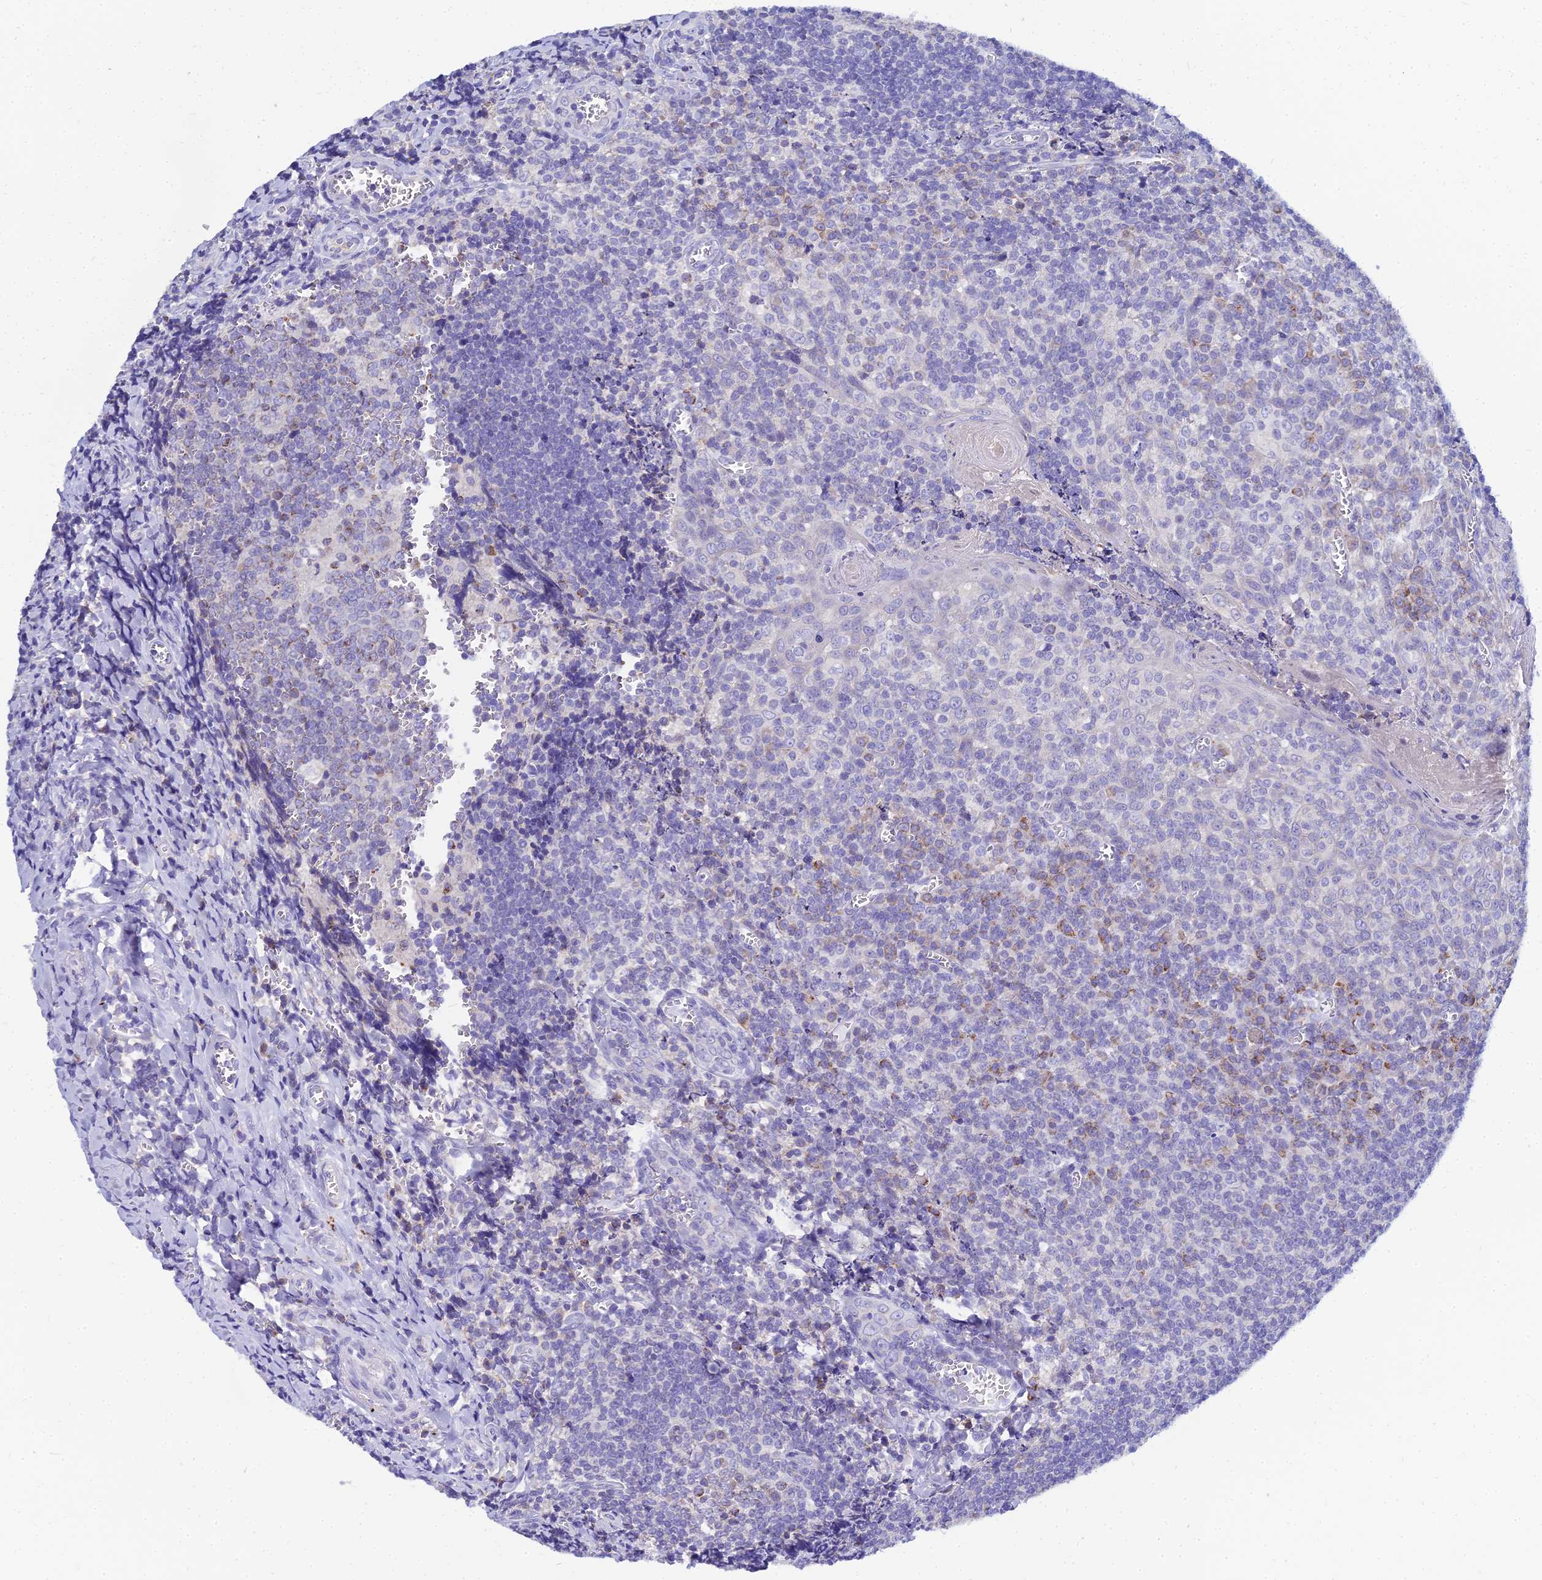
{"staining": {"intensity": "moderate", "quantity": "25%-75%", "location": "cytoplasmic/membranous"}, "tissue": "tonsil", "cell_type": "Germinal center cells", "image_type": "normal", "snomed": [{"axis": "morphology", "description": "Normal tissue, NOS"}, {"axis": "topography", "description": "Tonsil"}], "caption": "Protein staining of unremarkable tonsil shows moderate cytoplasmic/membranous staining in approximately 25%-75% of germinal center cells.", "gene": "NPY", "patient": {"sex": "male", "age": 27}}